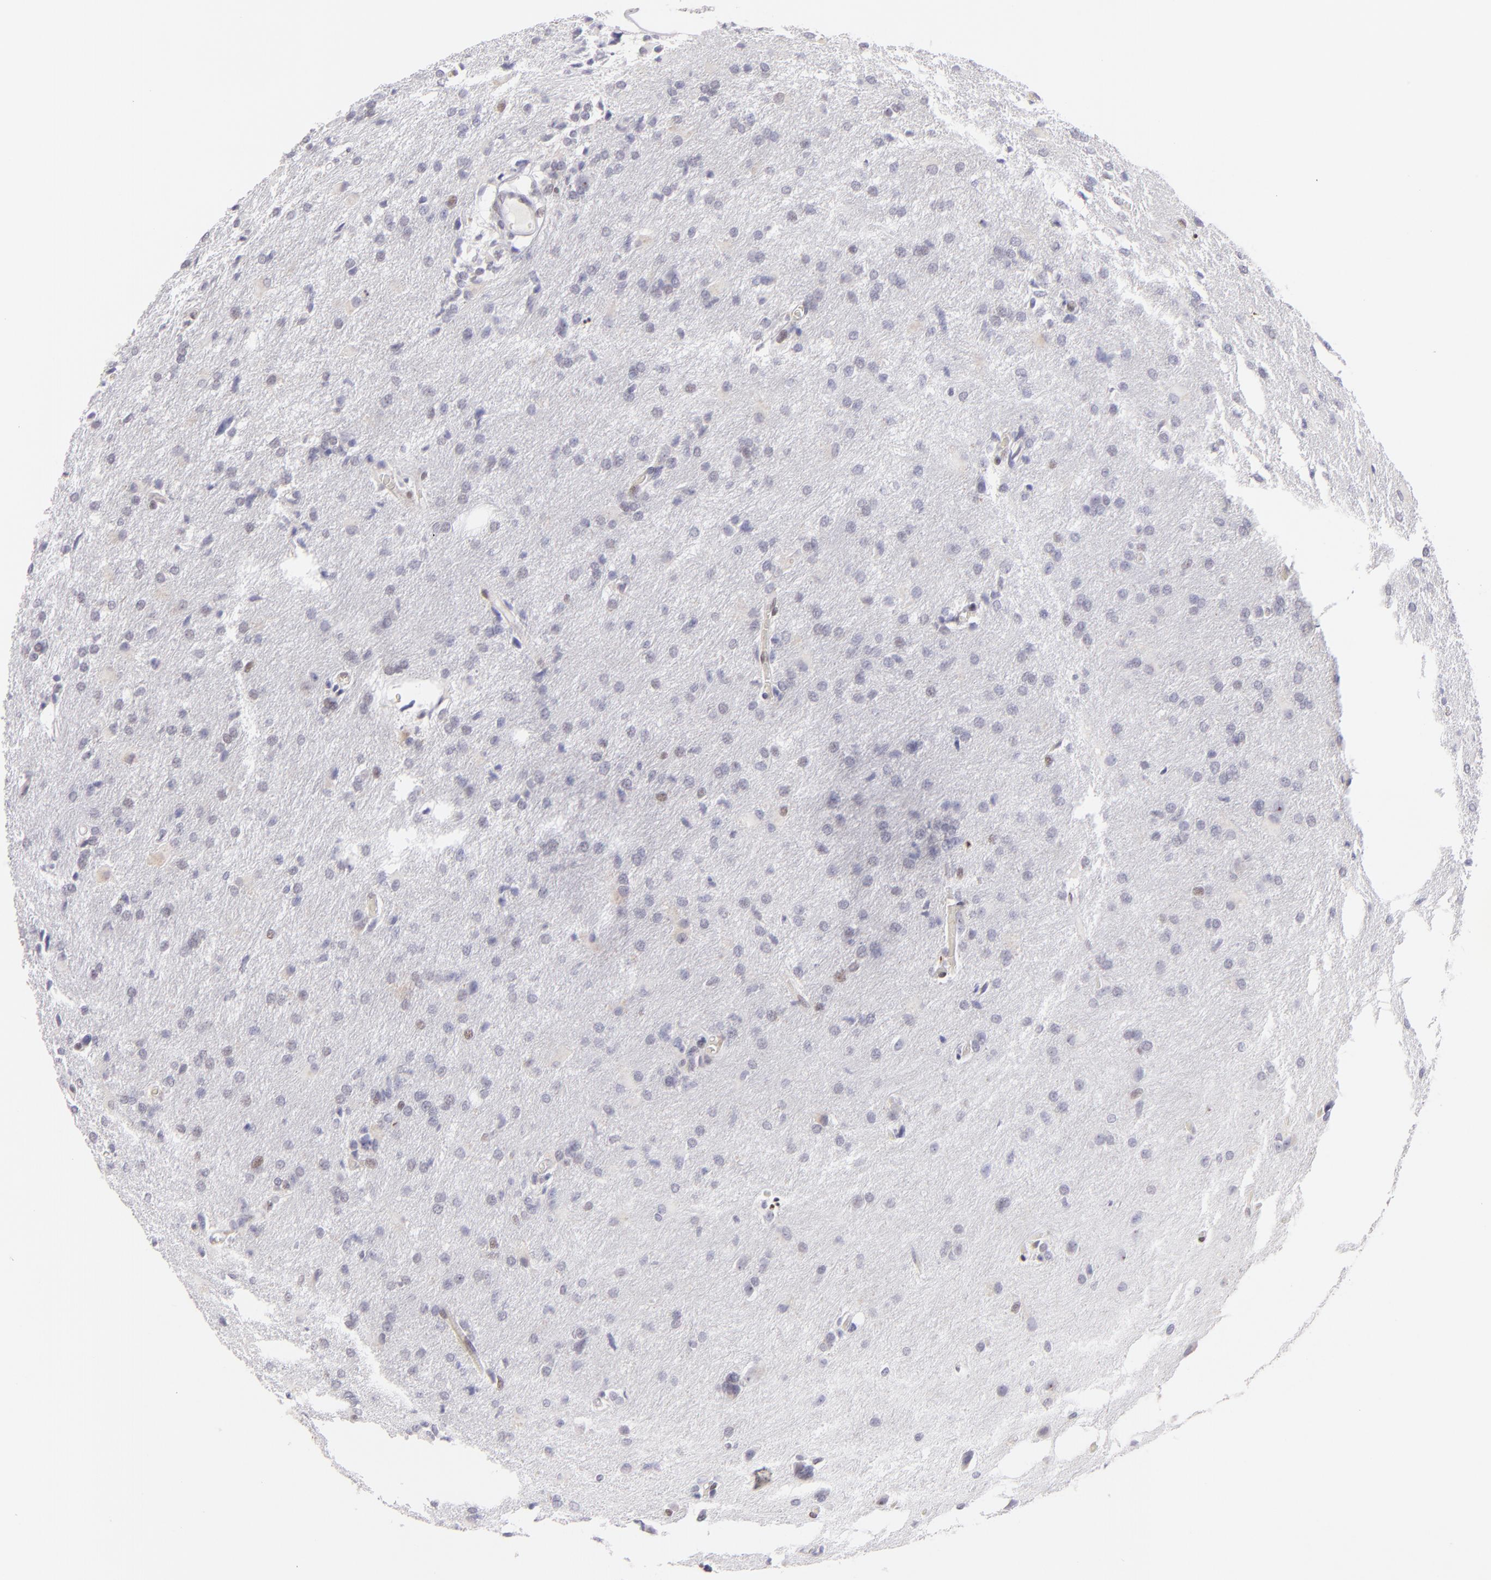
{"staining": {"intensity": "negative", "quantity": "none", "location": "none"}, "tissue": "glioma", "cell_type": "Tumor cells", "image_type": "cancer", "snomed": [{"axis": "morphology", "description": "Glioma, malignant, High grade"}, {"axis": "topography", "description": "Brain"}], "caption": "The photomicrograph shows no significant expression in tumor cells of malignant glioma (high-grade). (Stains: DAB immunohistochemistry (IHC) with hematoxylin counter stain, Microscopy: brightfield microscopy at high magnification).", "gene": "POU2F1", "patient": {"sex": "male", "age": 68}}